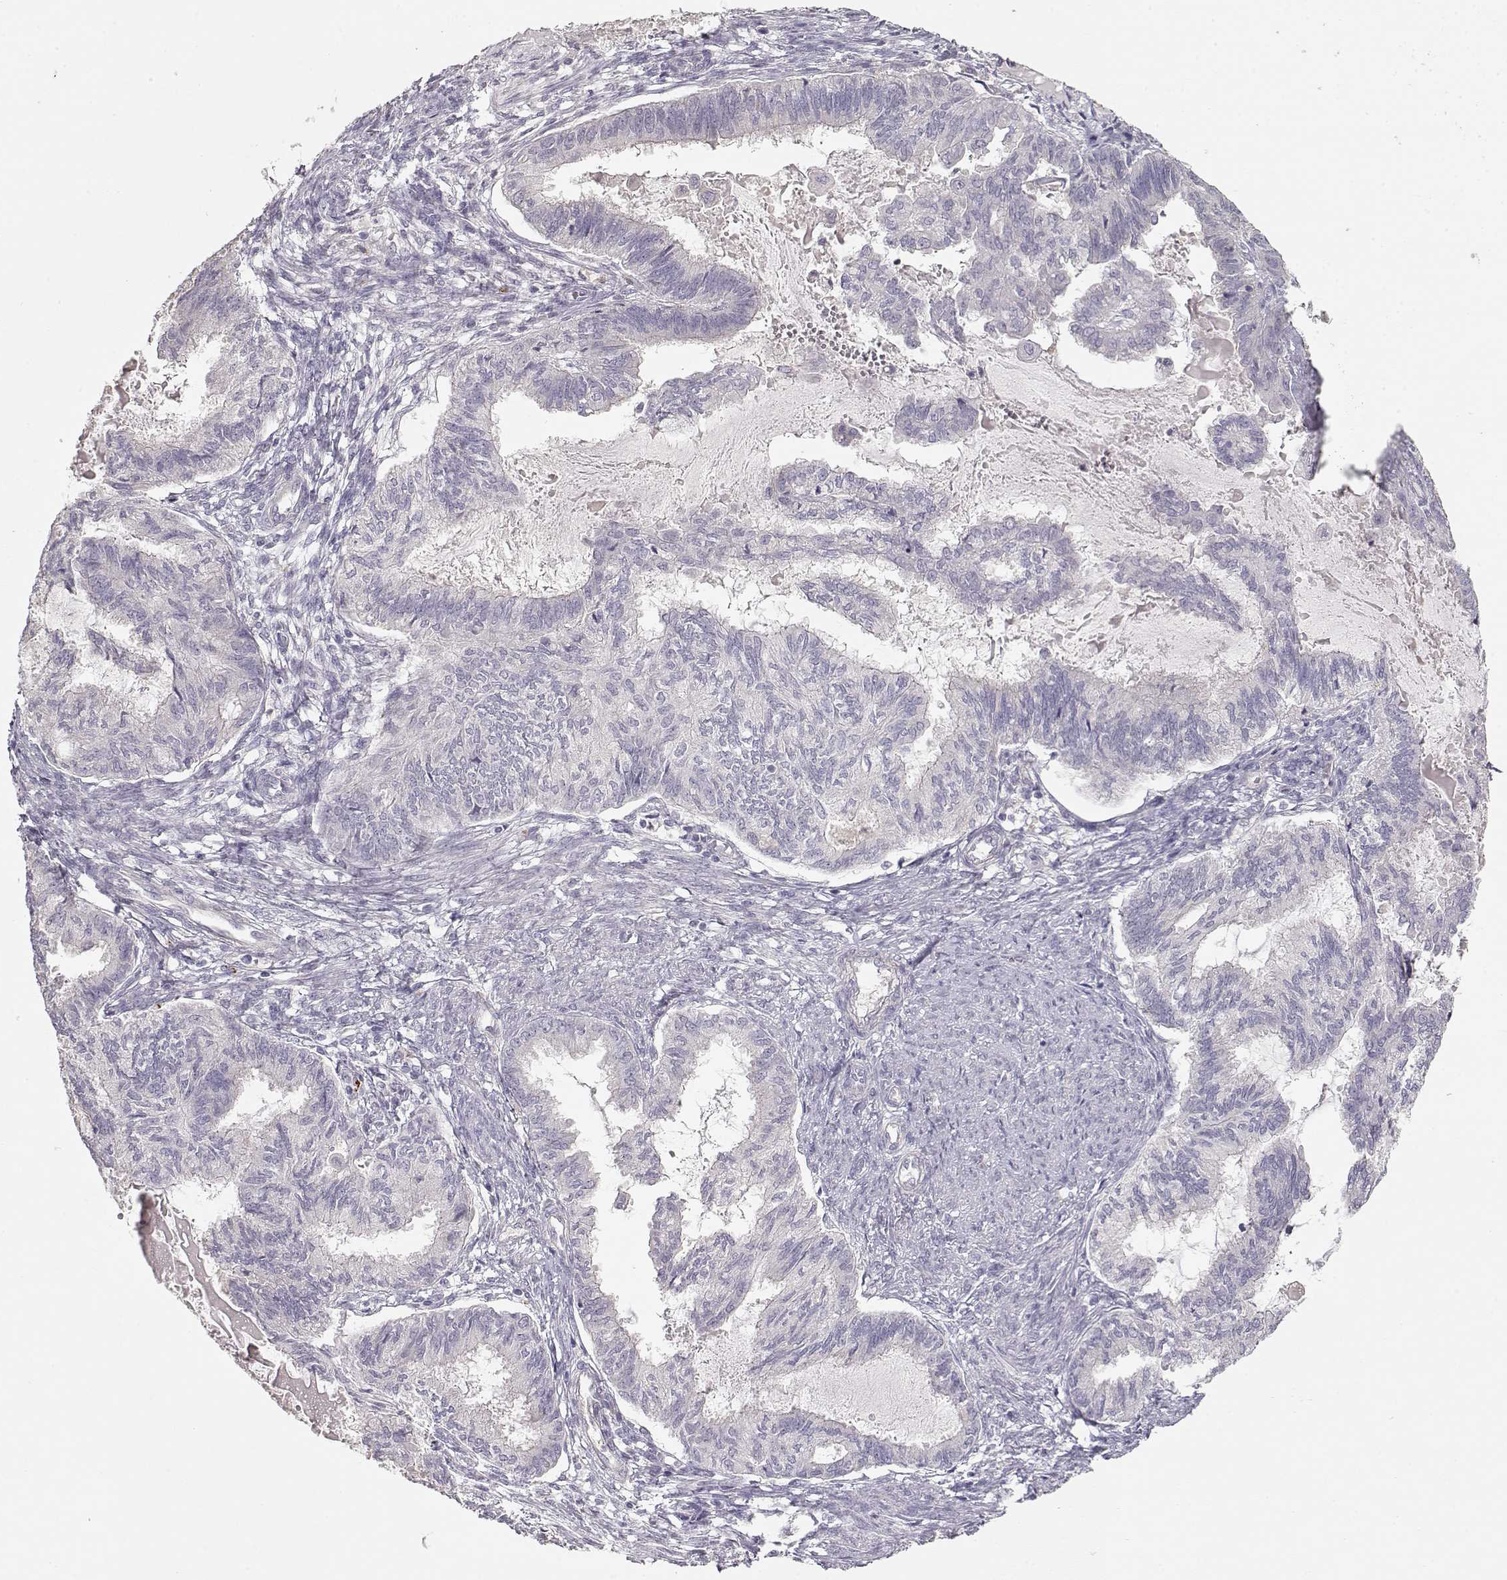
{"staining": {"intensity": "negative", "quantity": "none", "location": "none"}, "tissue": "endometrial cancer", "cell_type": "Tumor cells", "image_type": "cancer", "snomed": [{"axis": "morphology", "description": "Adenocarcinoma, NOS"}, {"axis": "topography", "description": "Endometrium"}], "caption": "Immunohistochemical staining of adenocarcinoma (endometrial) displays no significant positivity in tumor cells.", "gene": "ARHGAP8", "patient": {"sex": "female", "age": 86}}